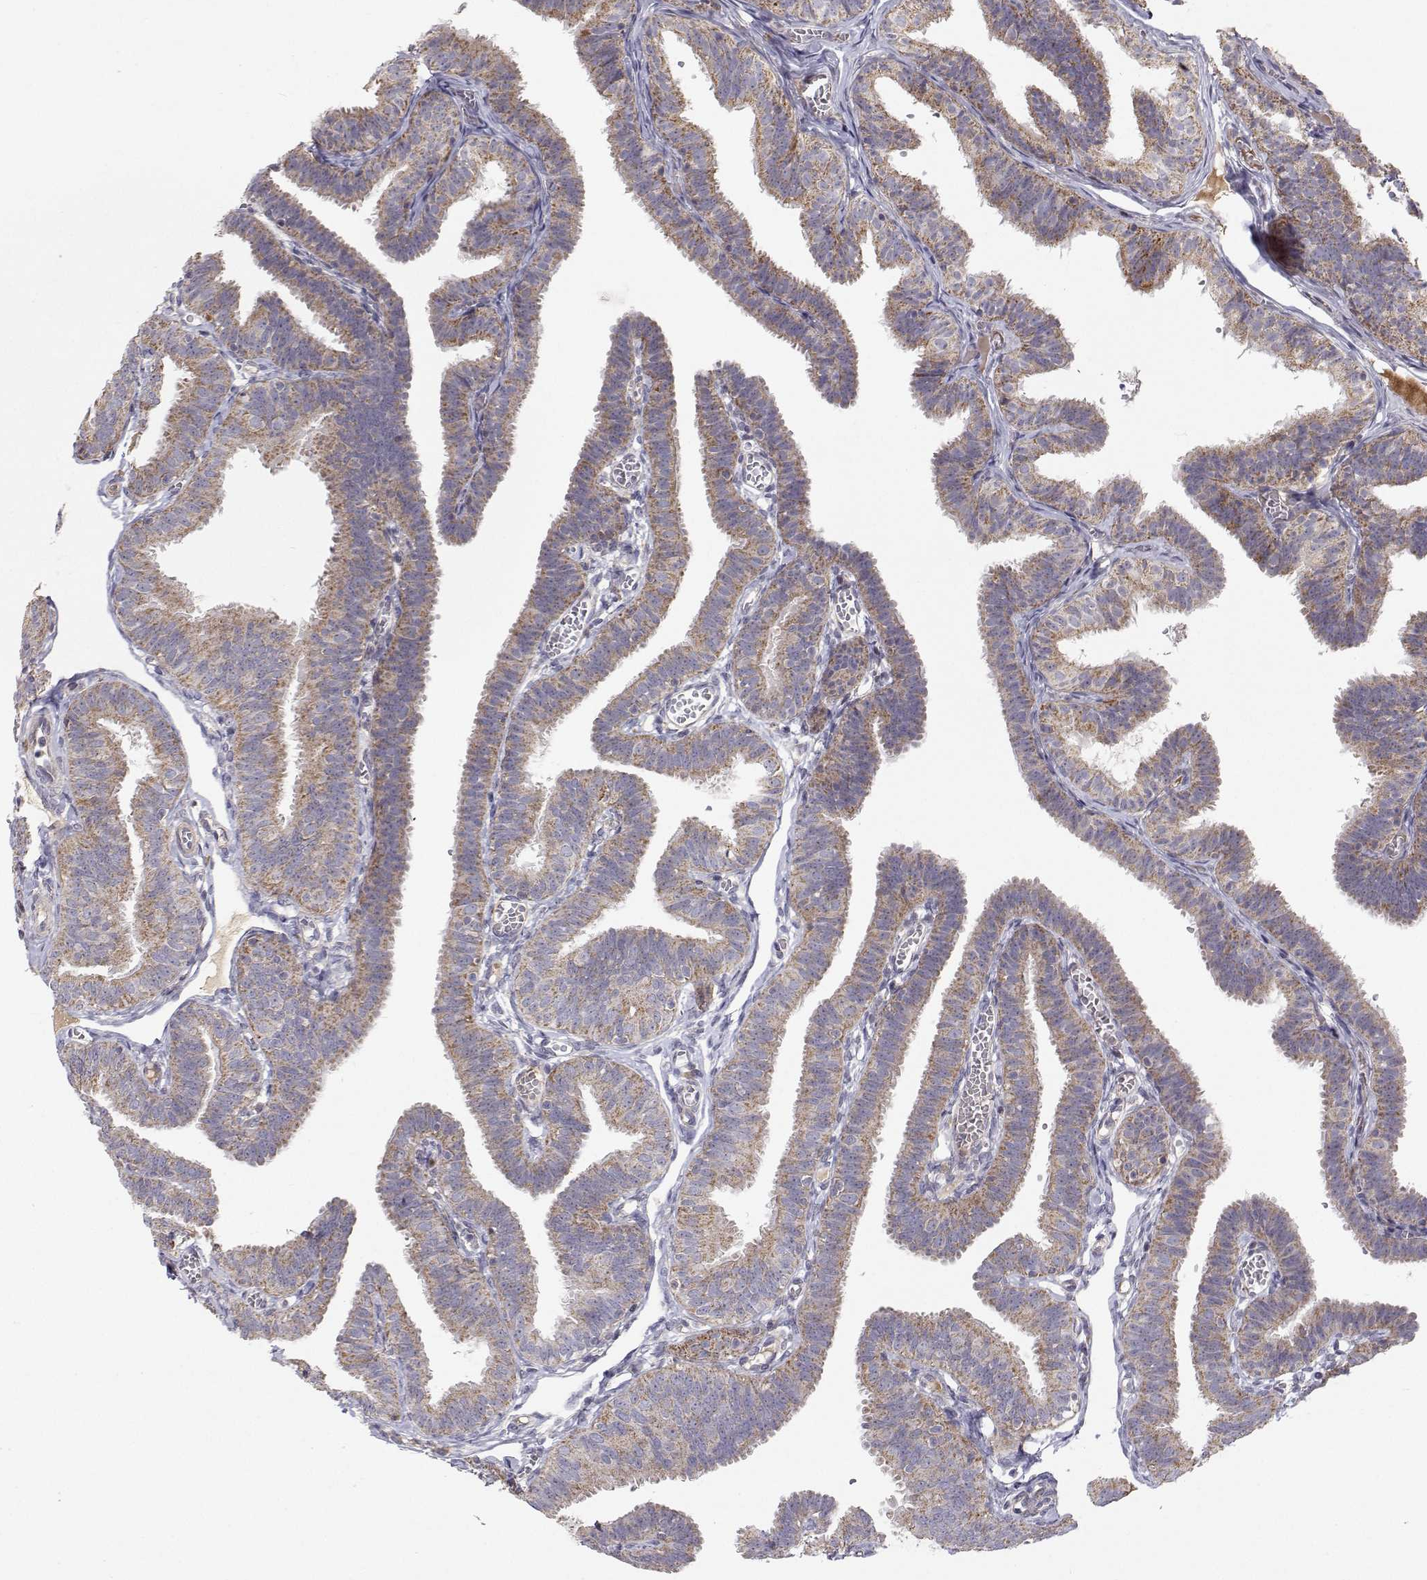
{"staining": {"intensity": "moderate", "quantity": ">75%", "location": "cytoplasmic/membranous"}, "tissue": "fallopian tube", "cell_type": "Glandular cells", "image_type": "normal", "snomed": [{"axis": "morphology", "description": "Normal tissue, NOS"}, {"axis": "topography", "description": "Fallopian tube"}], "caption": "Human fallopian tube stained for a protein (brown) reveals moderate cytoplasmic/membranous positive positivity in approximately >75% of glandular cells.", "gene": "MRPL3", "patient": {"sex": "female", "age": 25}}